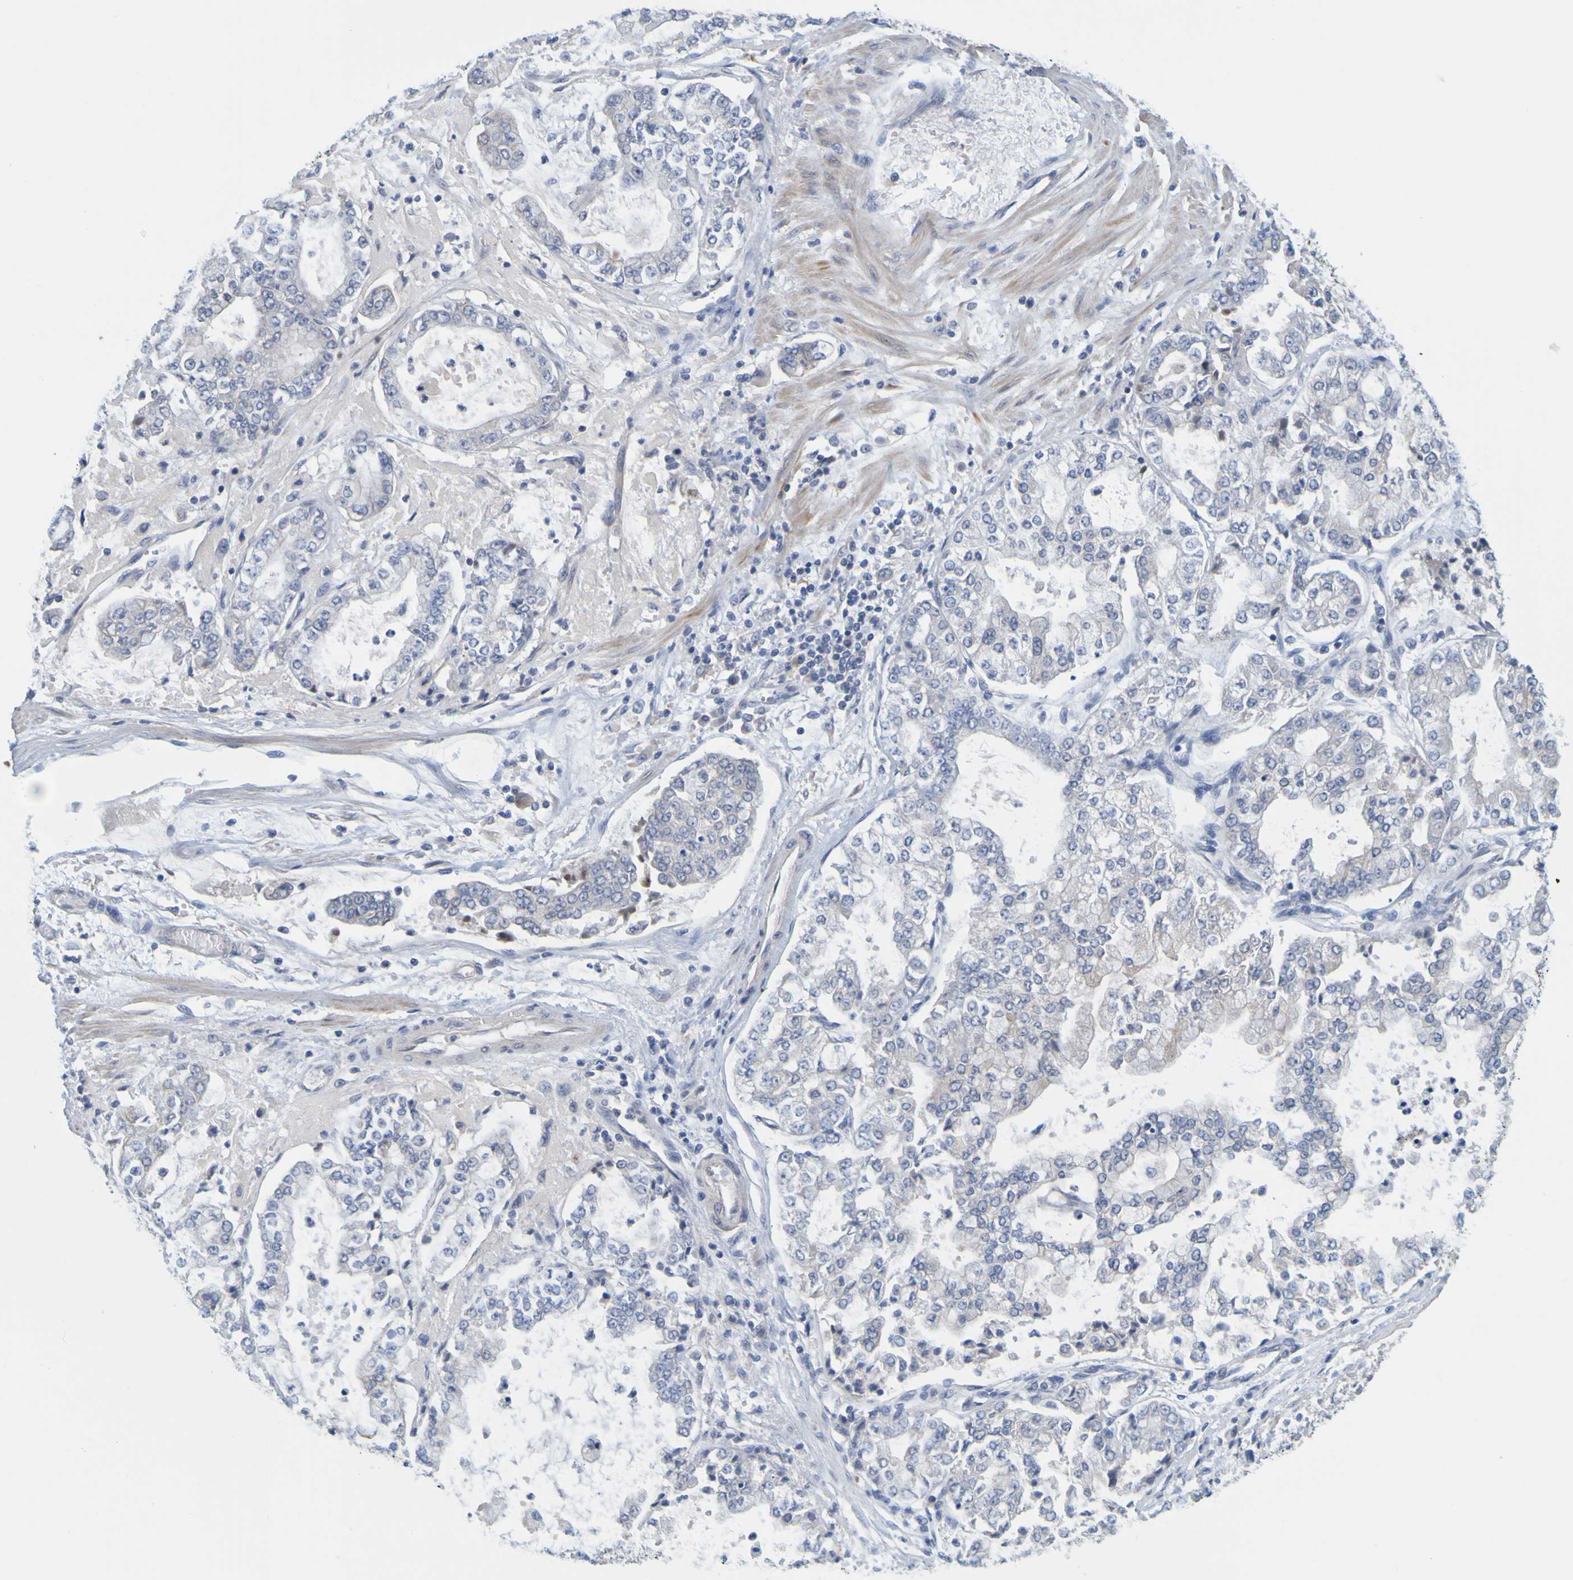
{"staining": {"intensity": "negative", "quantity": "none", "location": "none"}, "tissue": "stomach cancer", "cell_type": "Tumor cells", "image_type": "cancer", "snomed": [{"axis": "morphology", "description": "Adenocarcinoma, NOS"}, {"axis": "topography", "description": "Stomach"}], "caption": "Histopathology image shows no protein positivity in tumor cells of adenocarcinoma (stomach) tissue.", "gene": "ENDOU", "patient": {"sex": "male", "age": 76}}